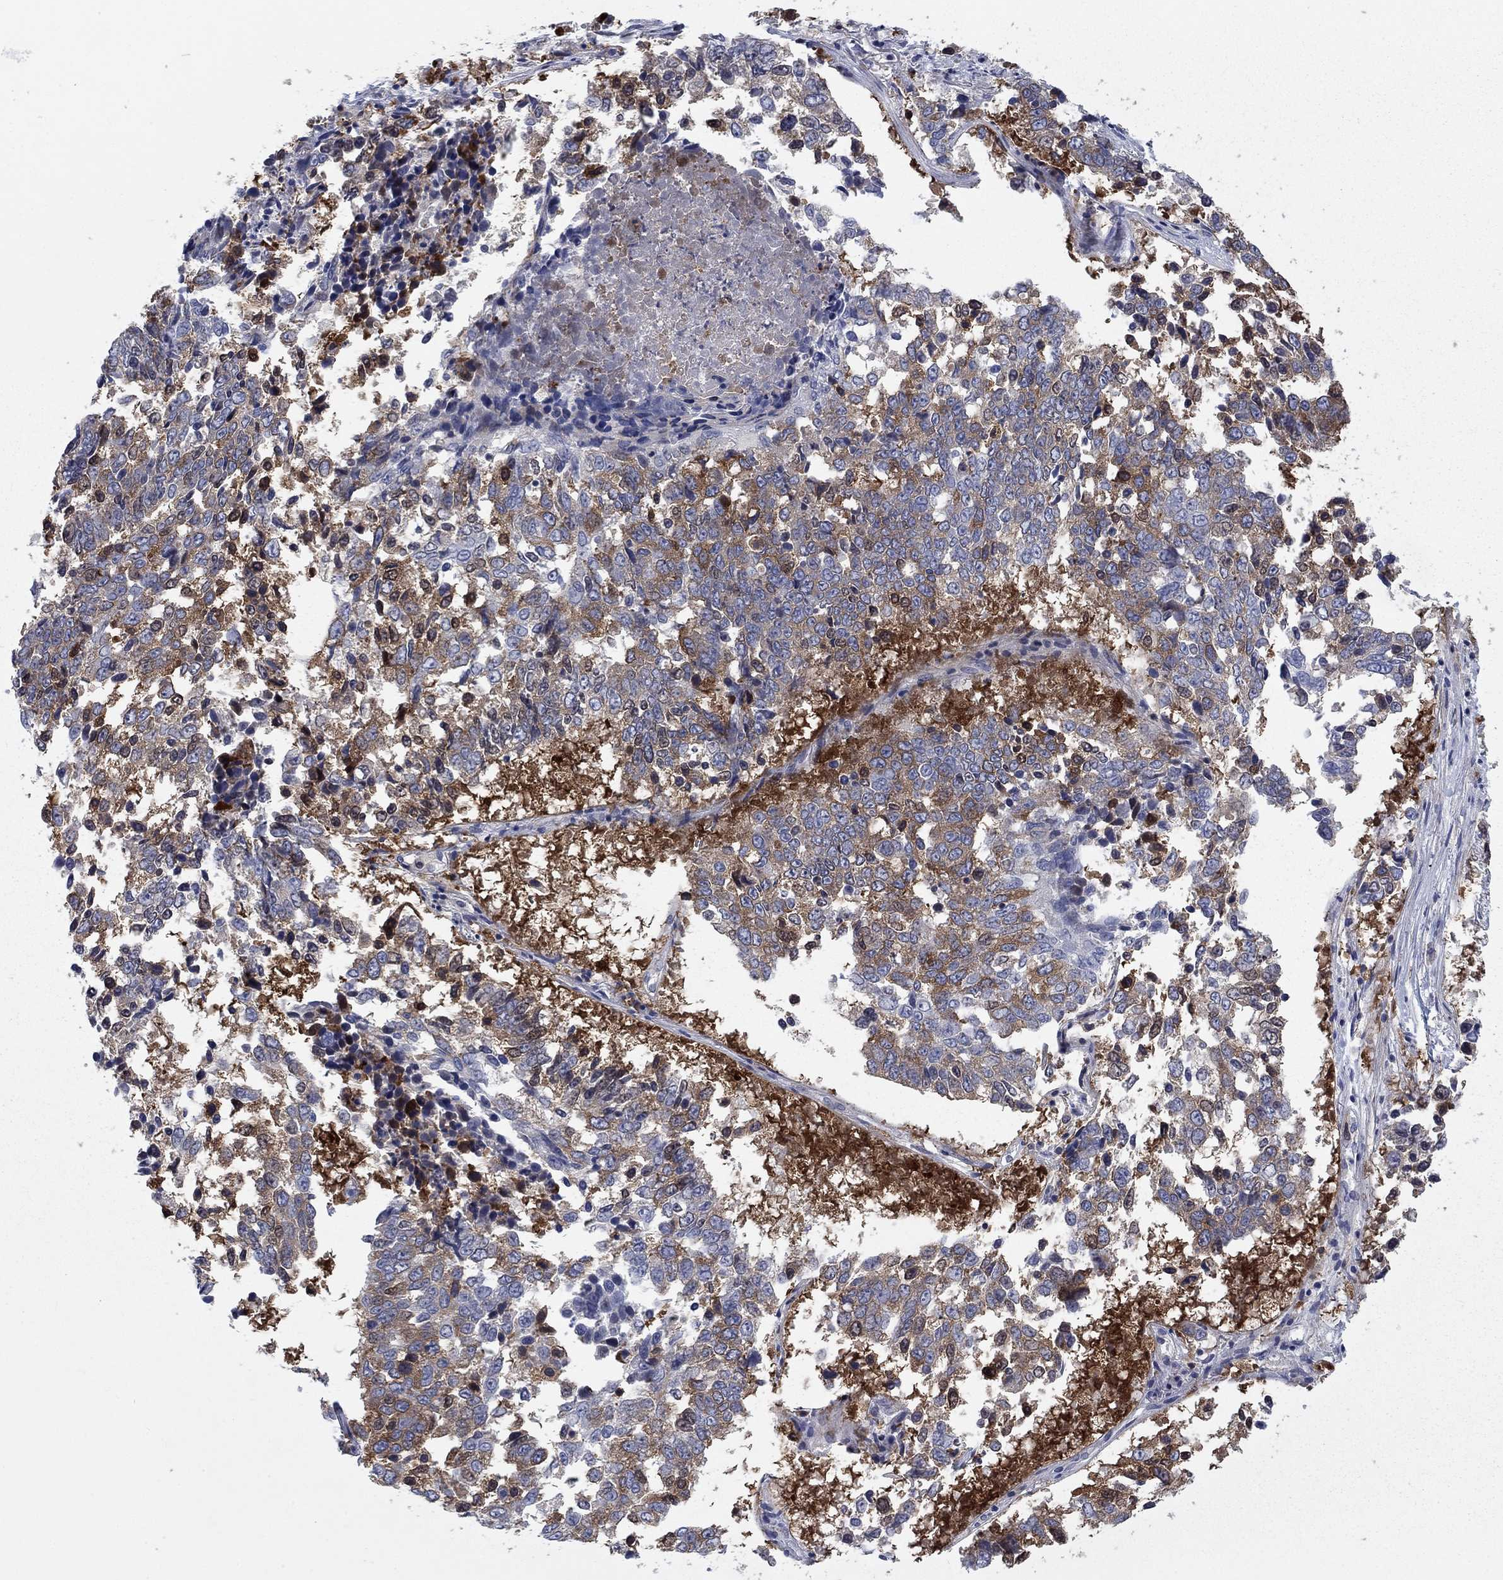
{"staining": {"intensity": "moderate", "quantity": "<25%", "location": "cytoplasmic/membranous"}, "tissue": "lung cancer", "cell_type": "Tumor cells", "image_type": "cancer", "snomed": [{"axis": "morphology", "description": "Squamous cell carcinoma, NOS"}, {"axis": "topography", "description": "Lung"}], "caption": "IHC image of human lung cancer (squamous cell carcinoma) stained for a protein (brown), which exhibits low levels of moderate cytoplasmic/membranous positivity in about <25% of tumor cells.", "gene": "KIF15", "patient": {"sex": "male", "age": 82}}